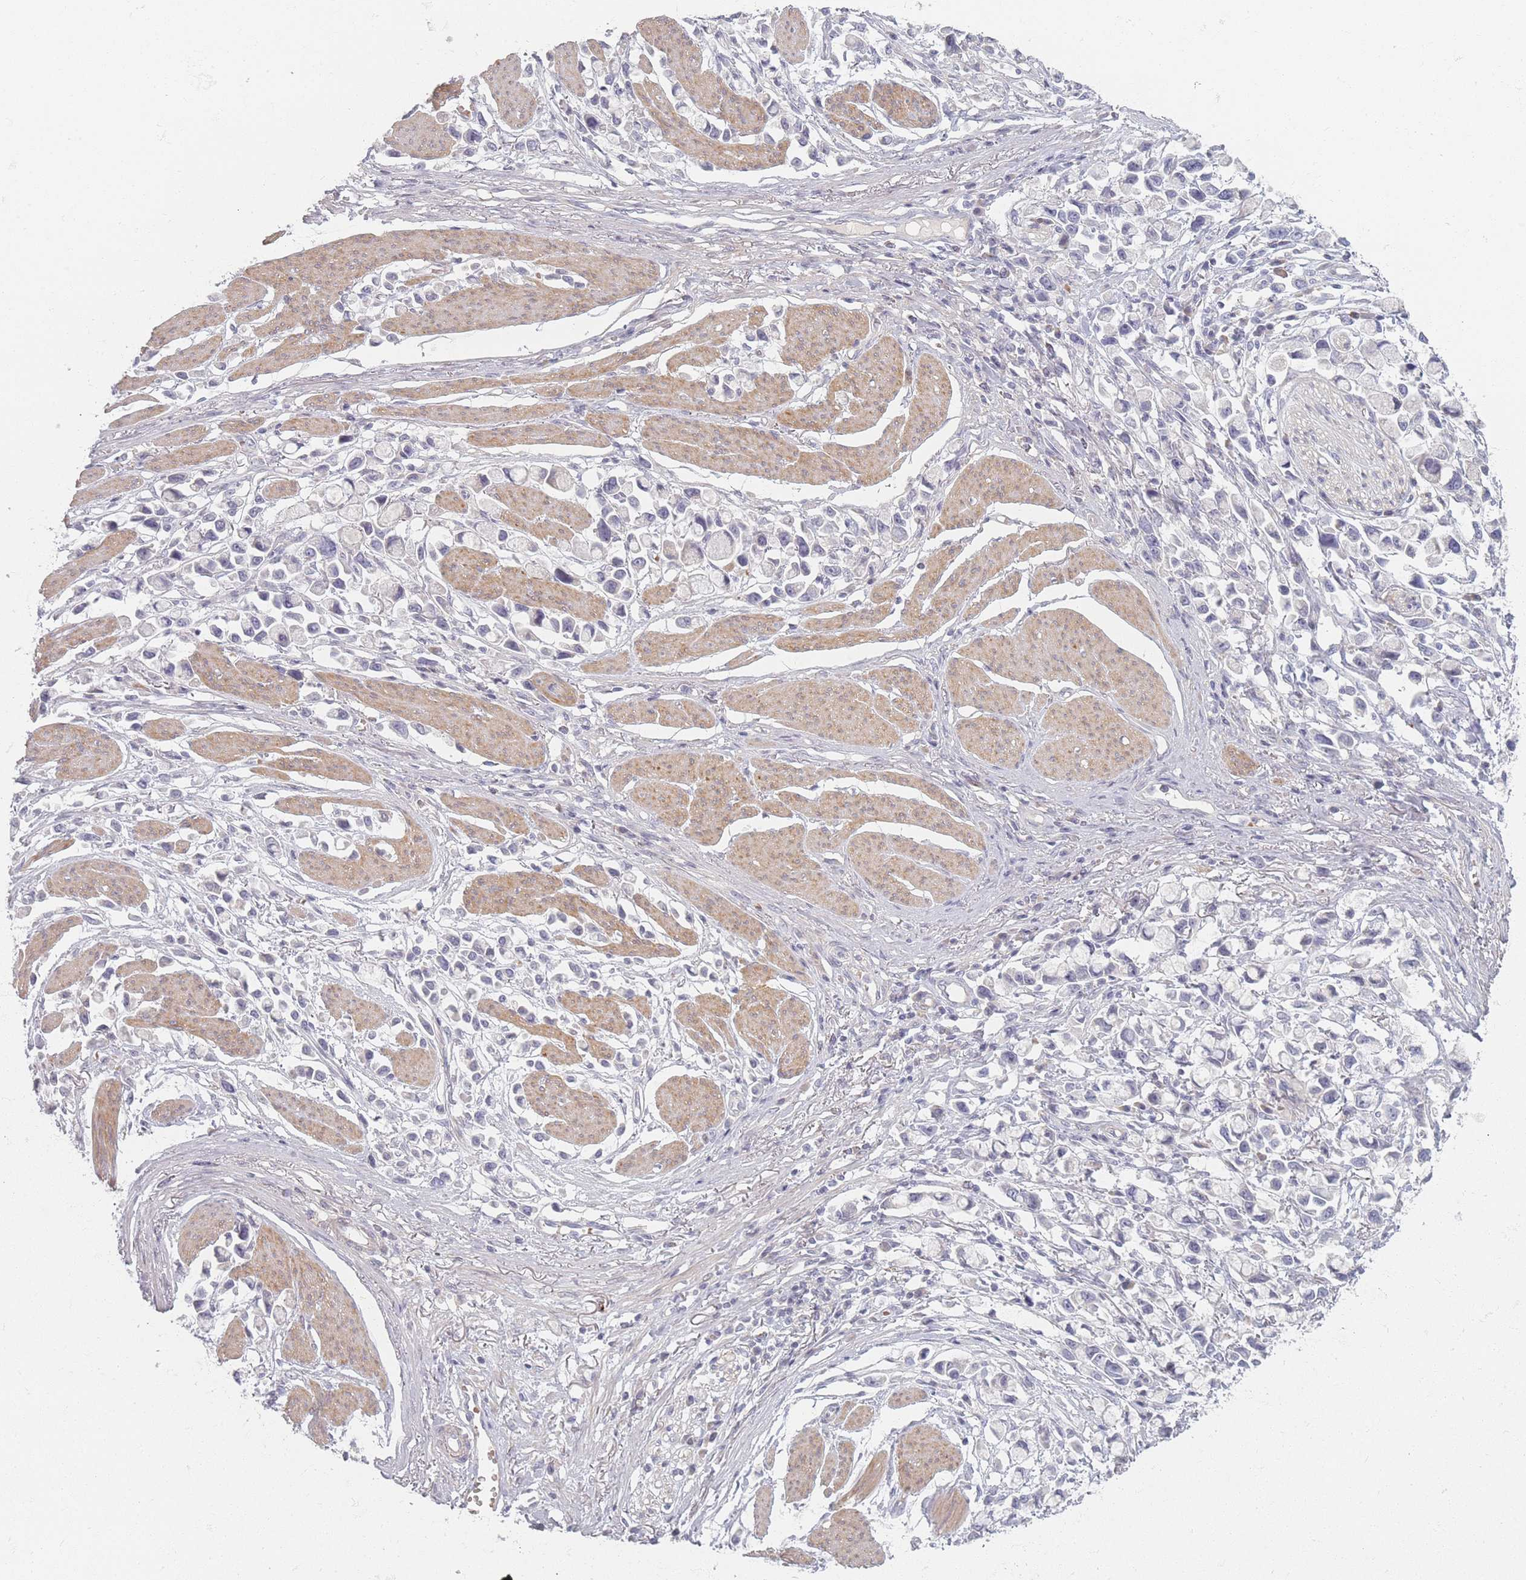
{"staining": {"intensity": "negative", "quantity": "none", "location": "none"}, "tissue": "stomach cancer", "cell_type": "Tumor cells", "image_type": "cancer", "snomed": [{"axis": "morphology", "description": "Adenocarcinoma, NOS"}, {"axis": "topography", "description": "Stomach"}], "caption": "Tumor cells are negative for protein expression in human adenocarcinoma (stomach). Brightfield microscopy of immunohistochemistry (IHC) stained with DAB (brown) and hematoxylin (blue), captured at high magnification.", "gene": "TMOD1", "patient": {"sex": "female", "age": 81}}